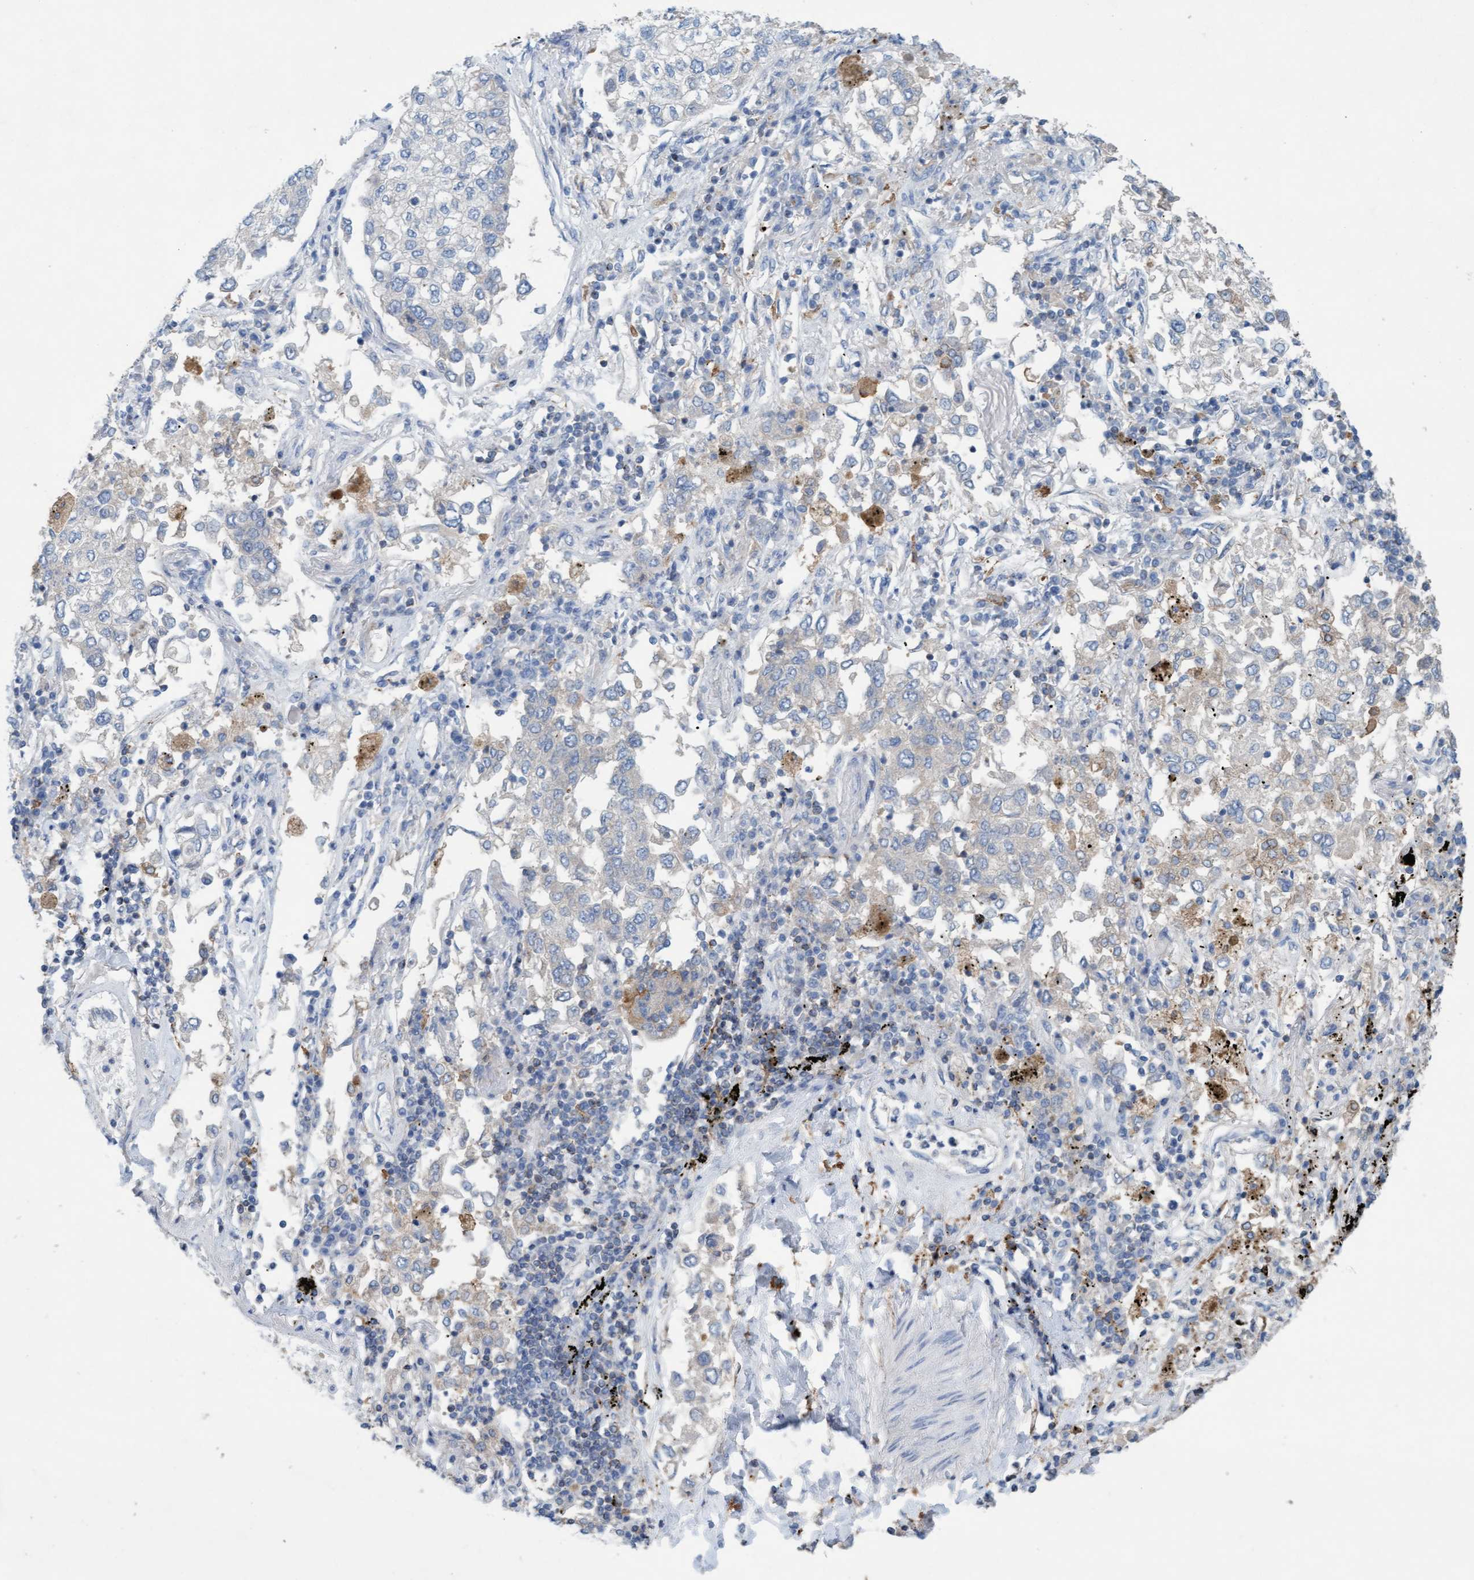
{"staining": {"intensity": "negative", "quantity": "none", "location": "none"}, "tissue": "lung cancer", "cell_type": "Tumor cells", "image_type": "cancer", "snomed": [{"axis": "morphology", "description": "Inflammation, NOS"}, {"axis": "morphology", "description": "Adenocarcinoma, NOS"}, {"axis": "topography", "description": "Lung"}], "caption": "This micrograph is of lung cancer (adenocarcinoma) stained with immunohistochemistry to label a protein in brown with the nuclei are counter-stained blue. There is no positivity in tumor cells. (DAB (3,3'-diaminobenzidine) IHC with hematoxylin counter stain).", "gene": "SIGIRR", "patient": {"sex": "male", "age": 63}}